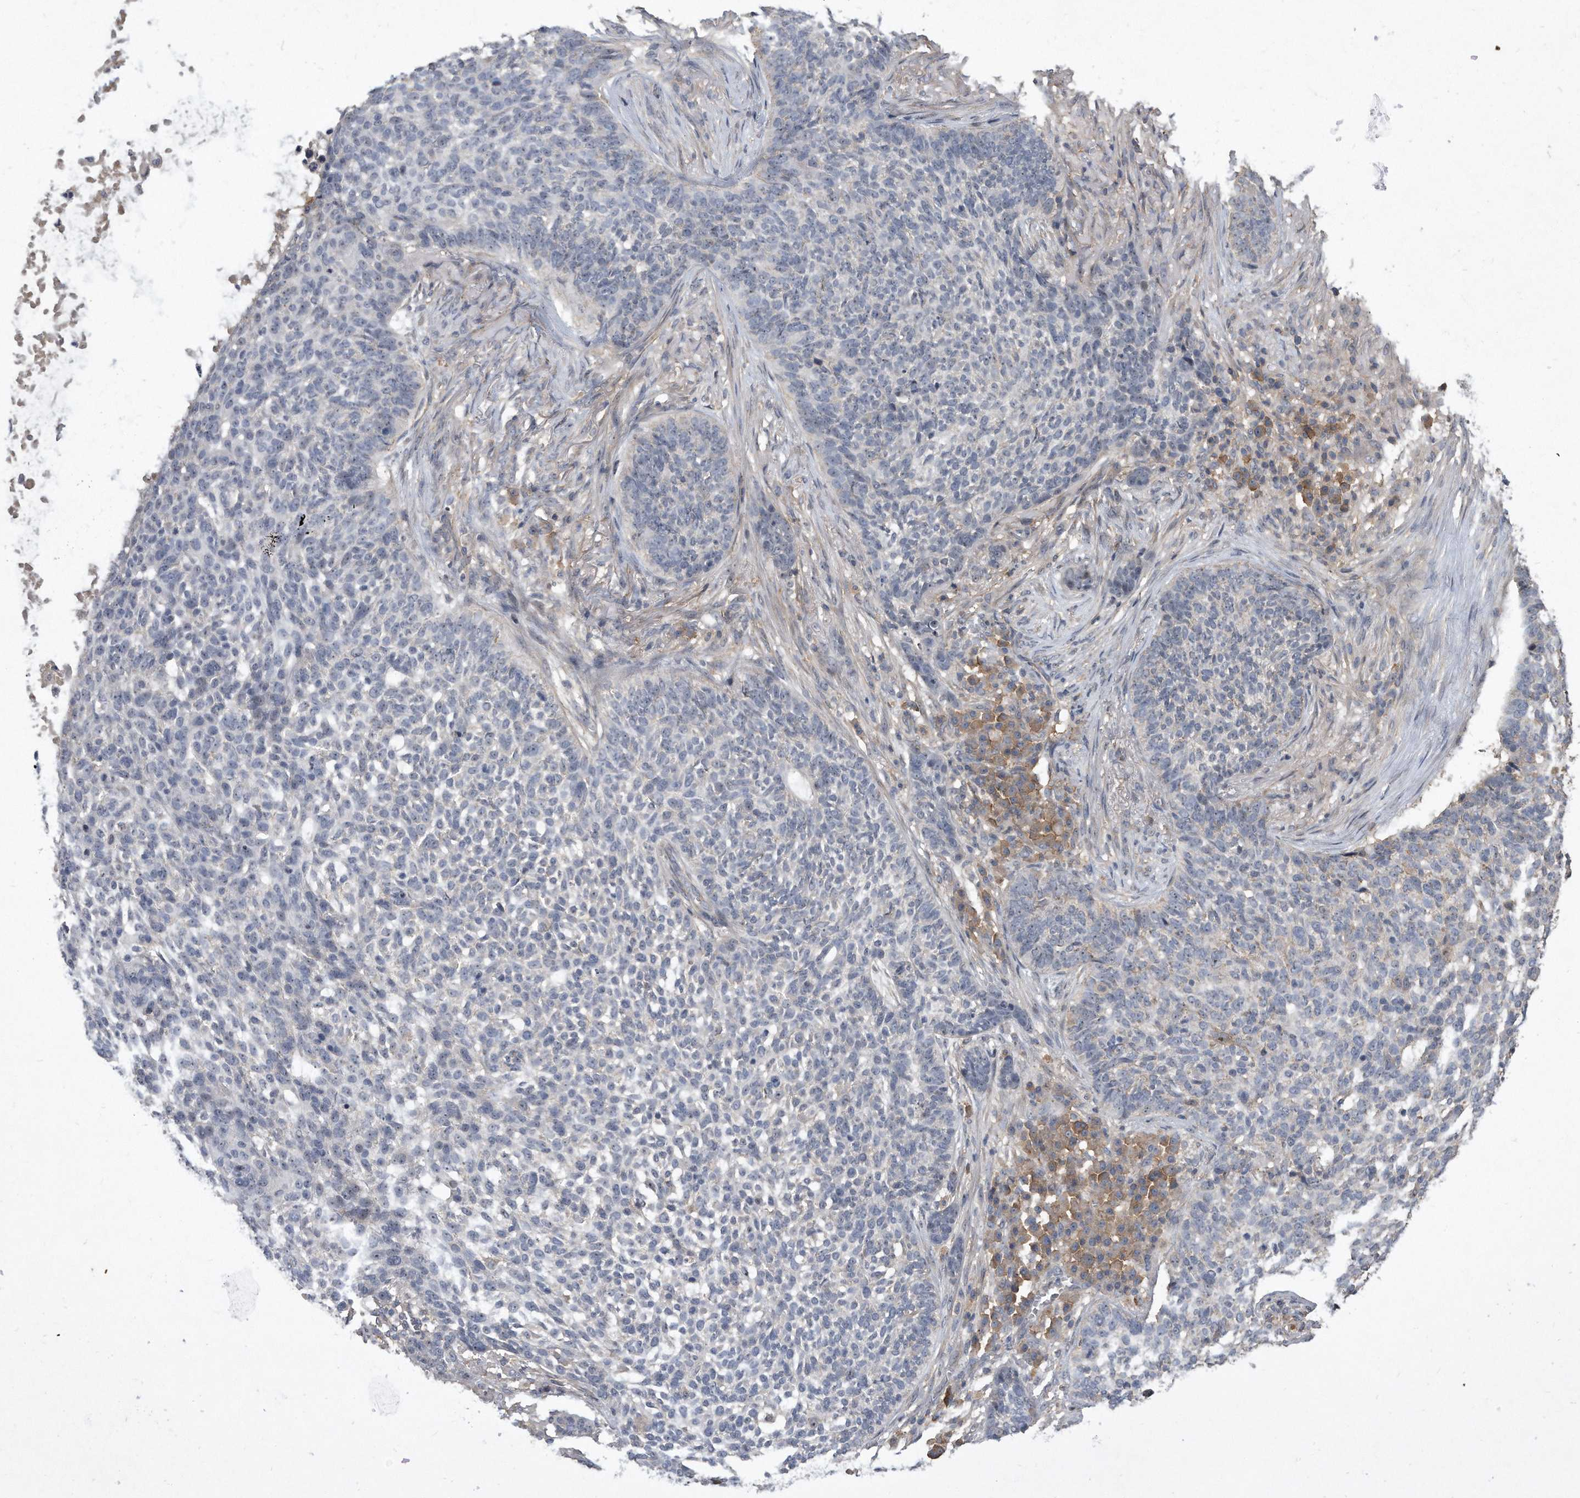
{"staining": {"intensity": "negative", "quantity": "none", "location": "none"}, "tissue": "skin cancer", "cell_type": "Tumor cells", "image_type": "cancer", "snomed": [{"axis": "morphology", "description": "Basal cell carcinoma"}, {"axis": "topography", "description": "Skin"}], "caption": "This is an immunohistochemistry (IHC) micrograph of basal cell carcinoma (skin). There is no staining in tumor cells.", "gene": "PGBD2", "patient": {"sex": "male", "age": 85}}